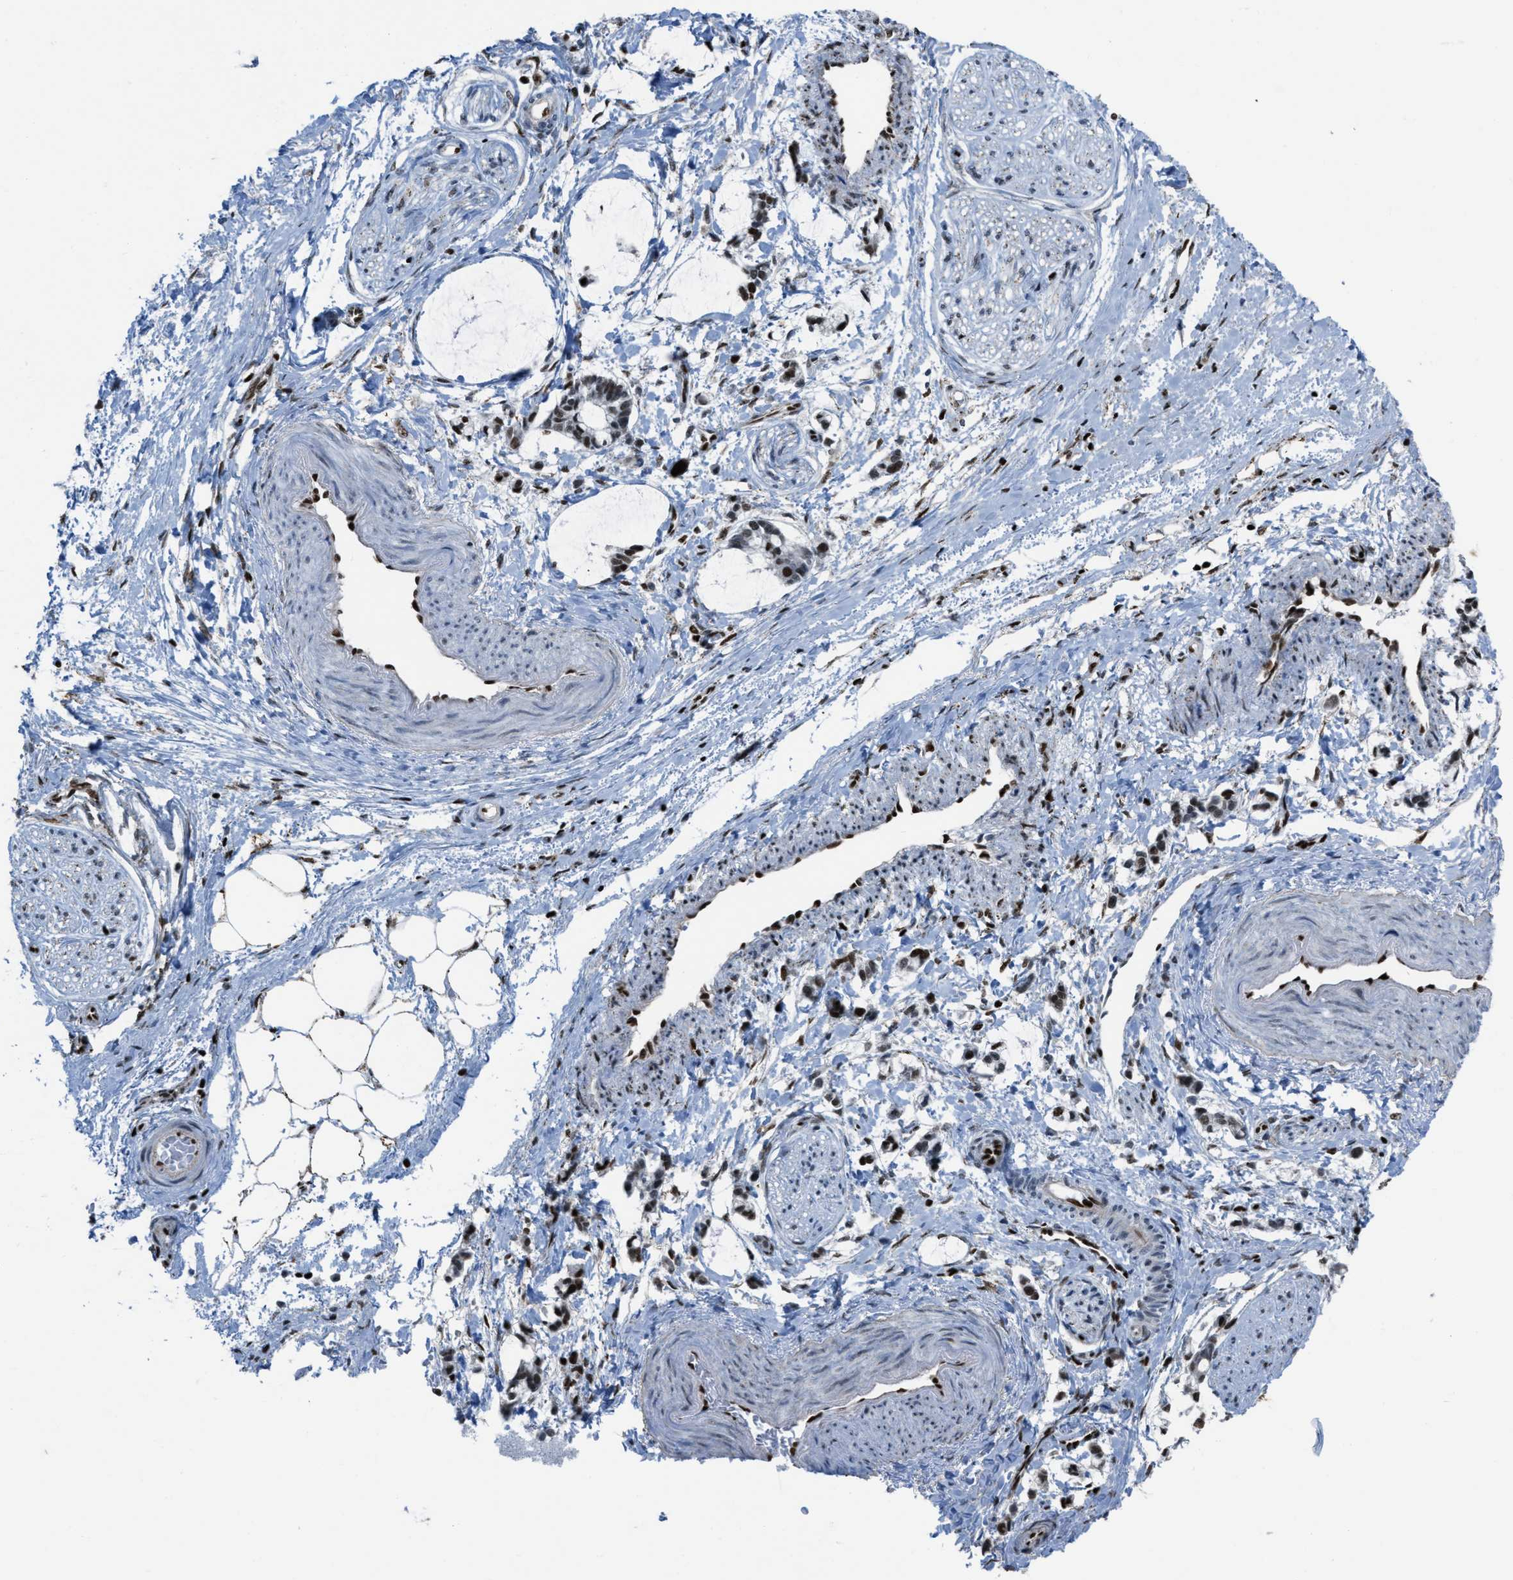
{"staining": {"intensity": "strong", "quantity": ">75%", "location": "nuclear"}, "tissue": "adipose tissue", "cell_type": "Adipocytes", "image_type": "normal", "snomed": [{"axis": "morphology", "description": "Normal tissue, NOS"}, {"axis": "morphology", "description": "Adenocarcinoma, NOS"}, {"axis": "topography", "description": "Colon"}, {"axis": "topography", "description": "Peripheral nerve tissue"}], "caption": "Protein expression analysis of unremarkable adipose tissue reveals strong nuclear positivity in approximately >75% of adipocytes.", "gene": "SLFN5", "patient": {"sex": "male", "age": 14}}